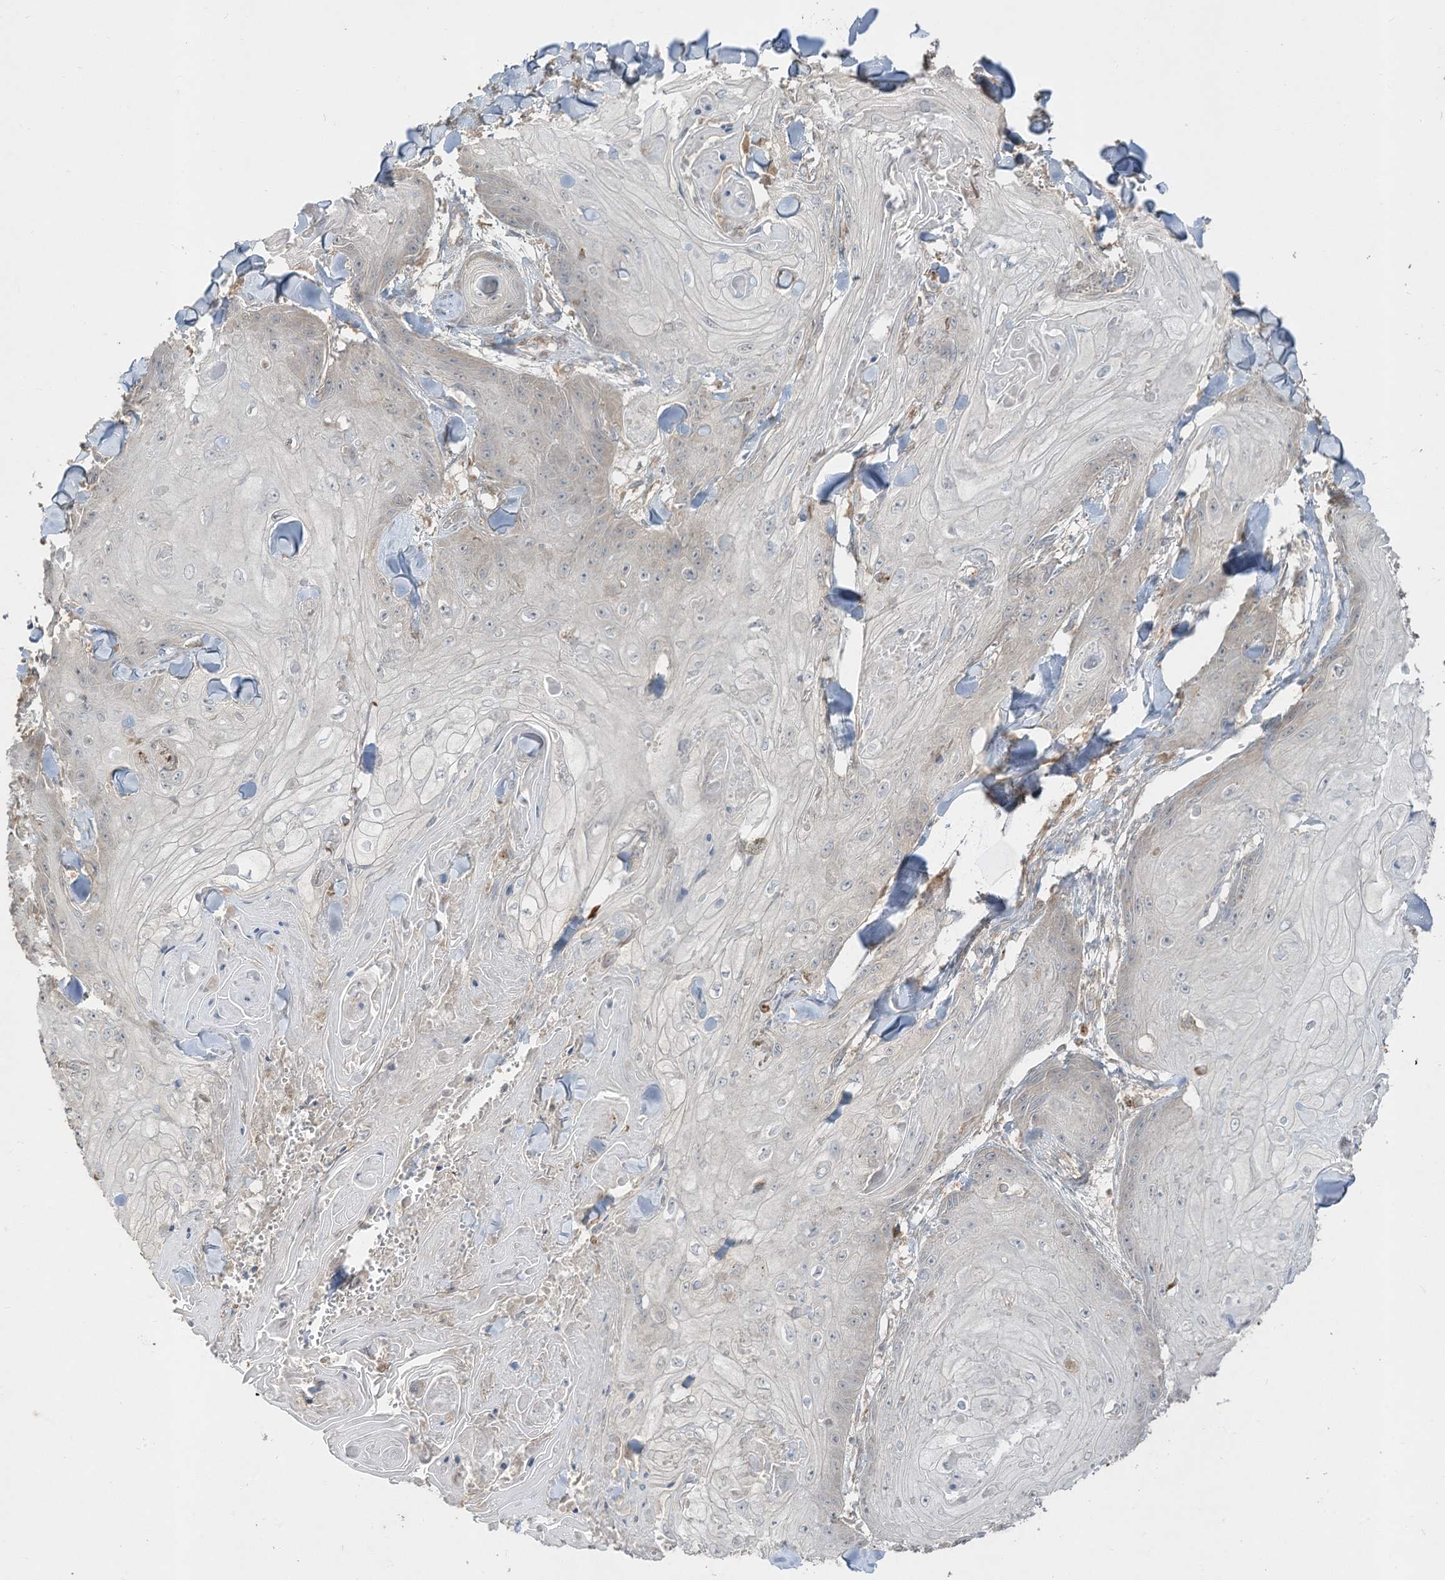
{"staining": {"intensity": "negative", "quantity": "none", "location": "none"}, "tissue": "skin cancer", "cell_type": "Tumor cells", "image_type": "cancer", "snomed": [{"axis": "morphology", "description": "Squamous cell carcinoma, NOS"}, {"axis": "topography", "description": "Skin"}], "caption": "Micrograph shows no significant protein expression in tumor cells of squamous cell carcinoma (skin). Nuclei are stained in blue.", "gene": "LDAH", "patient": {"sex": "male", "age": 74}}